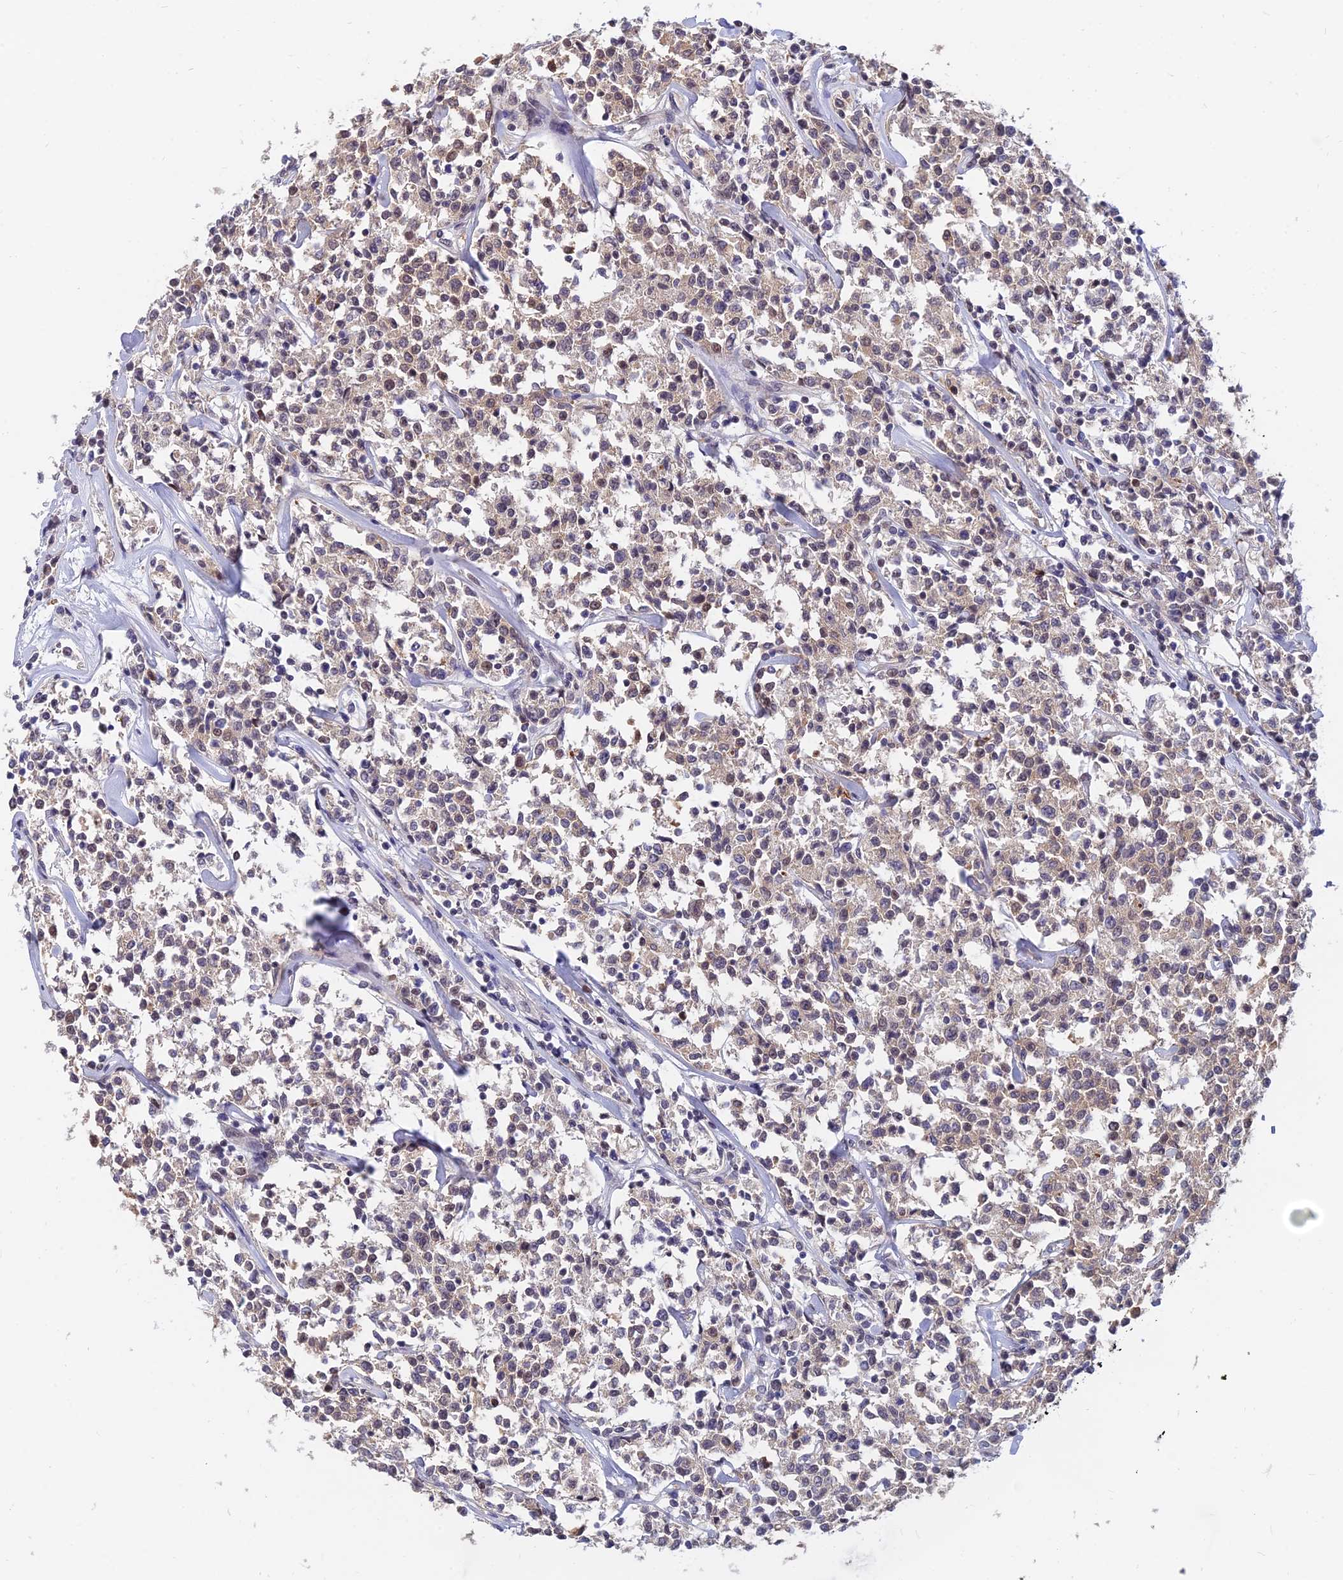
{"staining": {"intensity": "weak", "quantity": "25%-75%", "location": "cytoplasmic/membranous,nuclear"}, "tissue": "lymphoma", "cell_type": "Tumor cells", "image_type": "cancer", "snomed": [{"axis": "morphology", "description": "Malignant lymphoma, non-Hodgkin's type, Low grade"}, {"axis": "topography", "description": "Small intestine"}], "caption": "This is an image of immunohistochemistry (IHC) staining of lymphoma, which shows weak positivity in the cytoplasmic/membranous and nuclear of tumor cells.", "gene": "B3GALT4", "patient": {"sex": "female", "age": 59}}